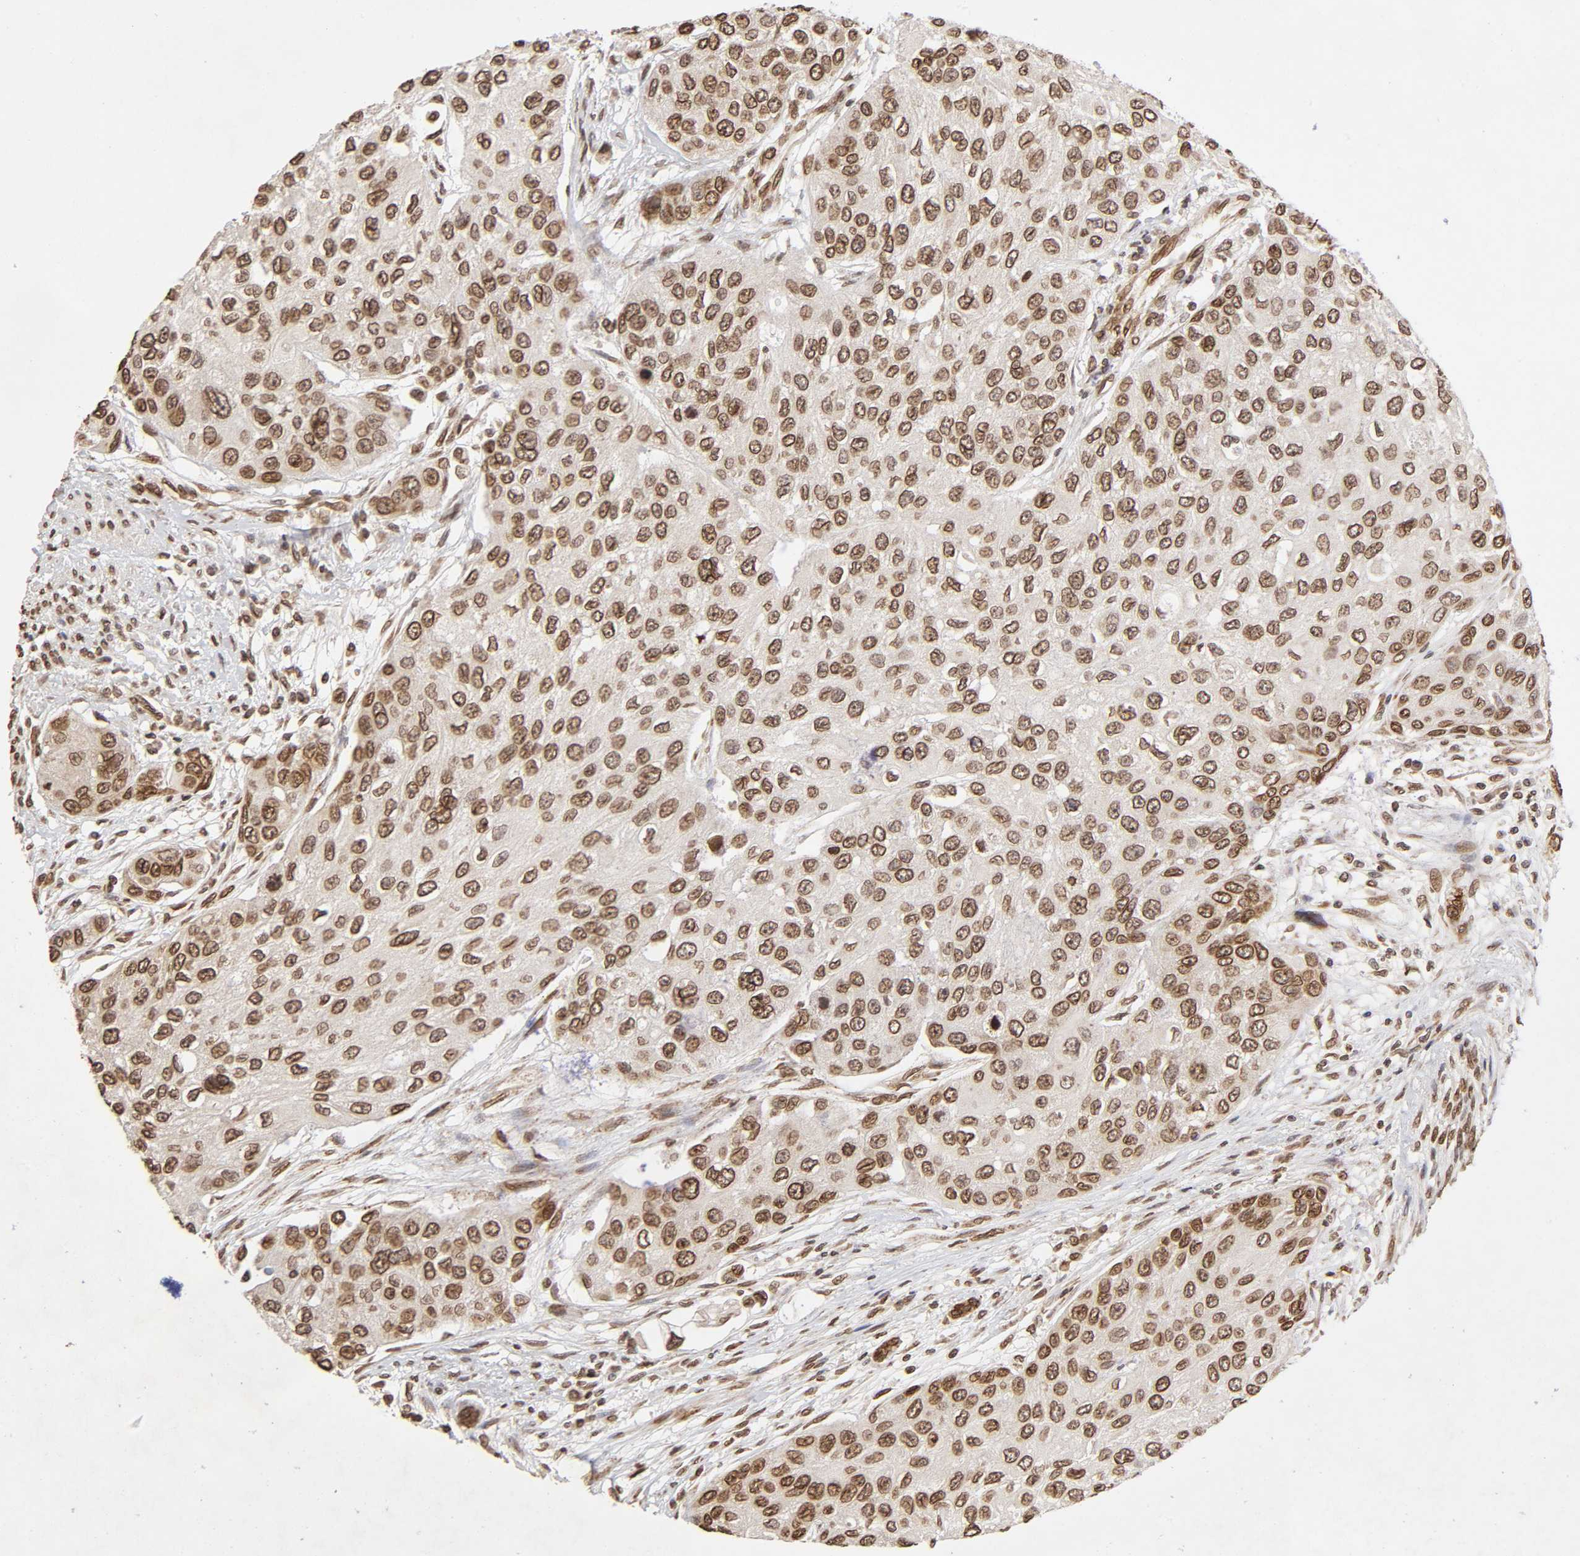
{"staining": {"intensity": "moderate", "quantity": ">75%", "location": "cytoplasmic/membranous,nuclear"}, "tissue": "urothelial cancer", "cell_type": "Tumor cells", "image_type": "cancer", "snomed": [{"axis": "morphology", "description": "Urothelial carcinoma, High grade"}, {"axis": "topography", "description": "Urinary bladder"}], "caption": "Approximately >75% of tumor cells in high-grade urothelial carcinoma show moderate cytoplasmic/membranous and nuclear protein positivity as visualized by brown immunohistochemical staining.", "gene": "MLLT6", "patient": {"sex": "female", "age": 56}}